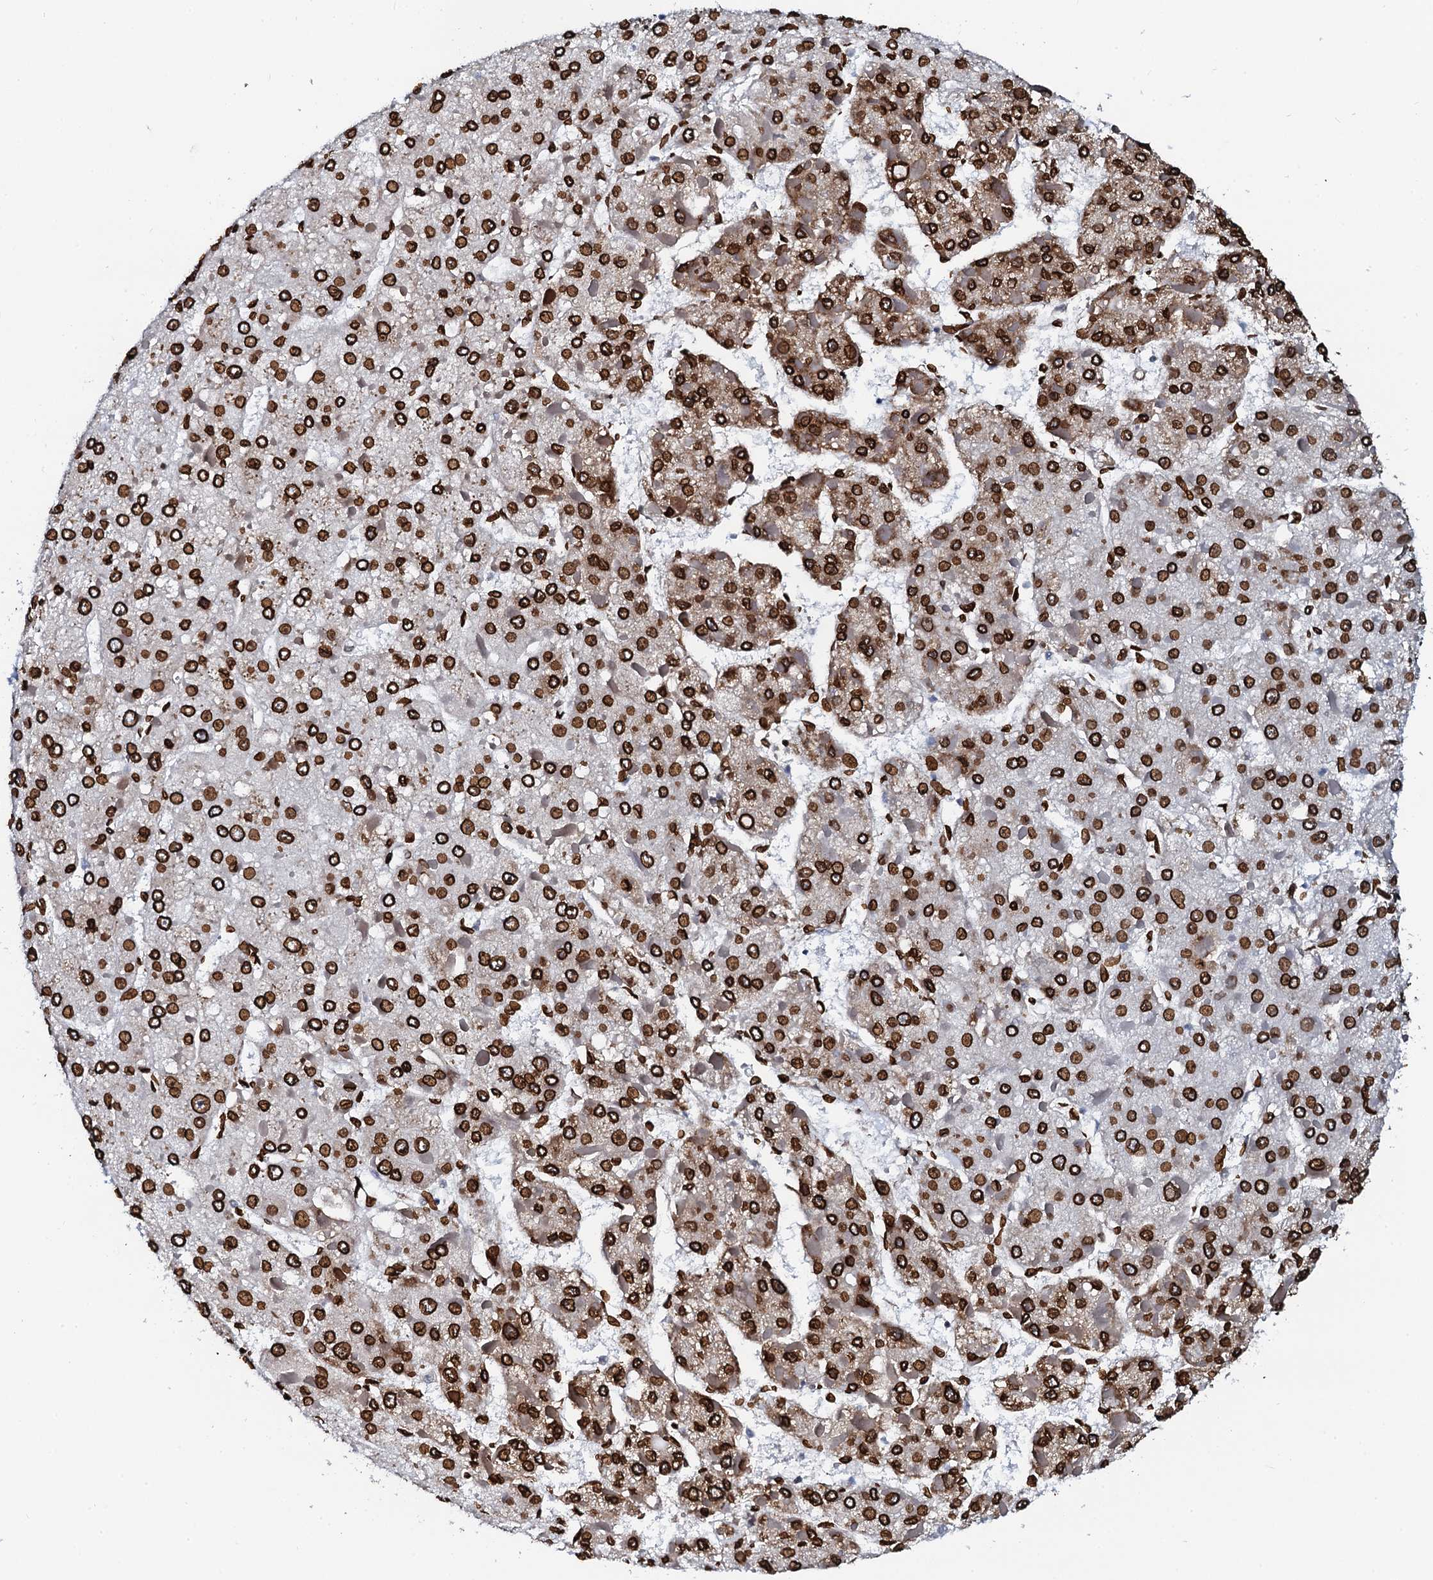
{"staining": {"intensity": "strong", "quantity": ">75%", "location": "nuclear"}, "tissue": "liver cancer", "cell_type": "Tumor cells", "image_type": "cancer", "snomed": [{"axis": "morphology", "description": "Carcinoma, Hepatocellular, NOS"}, {"axis": "topography", "description": "Liver"}], "caption": "Strong nuclear positivity is present in approximately >75% of tumor cells in liver cancer. Nuclei are stained in blue.", "gene": "KATNAL2", "patient": {"sex": "female", "age": 73}}